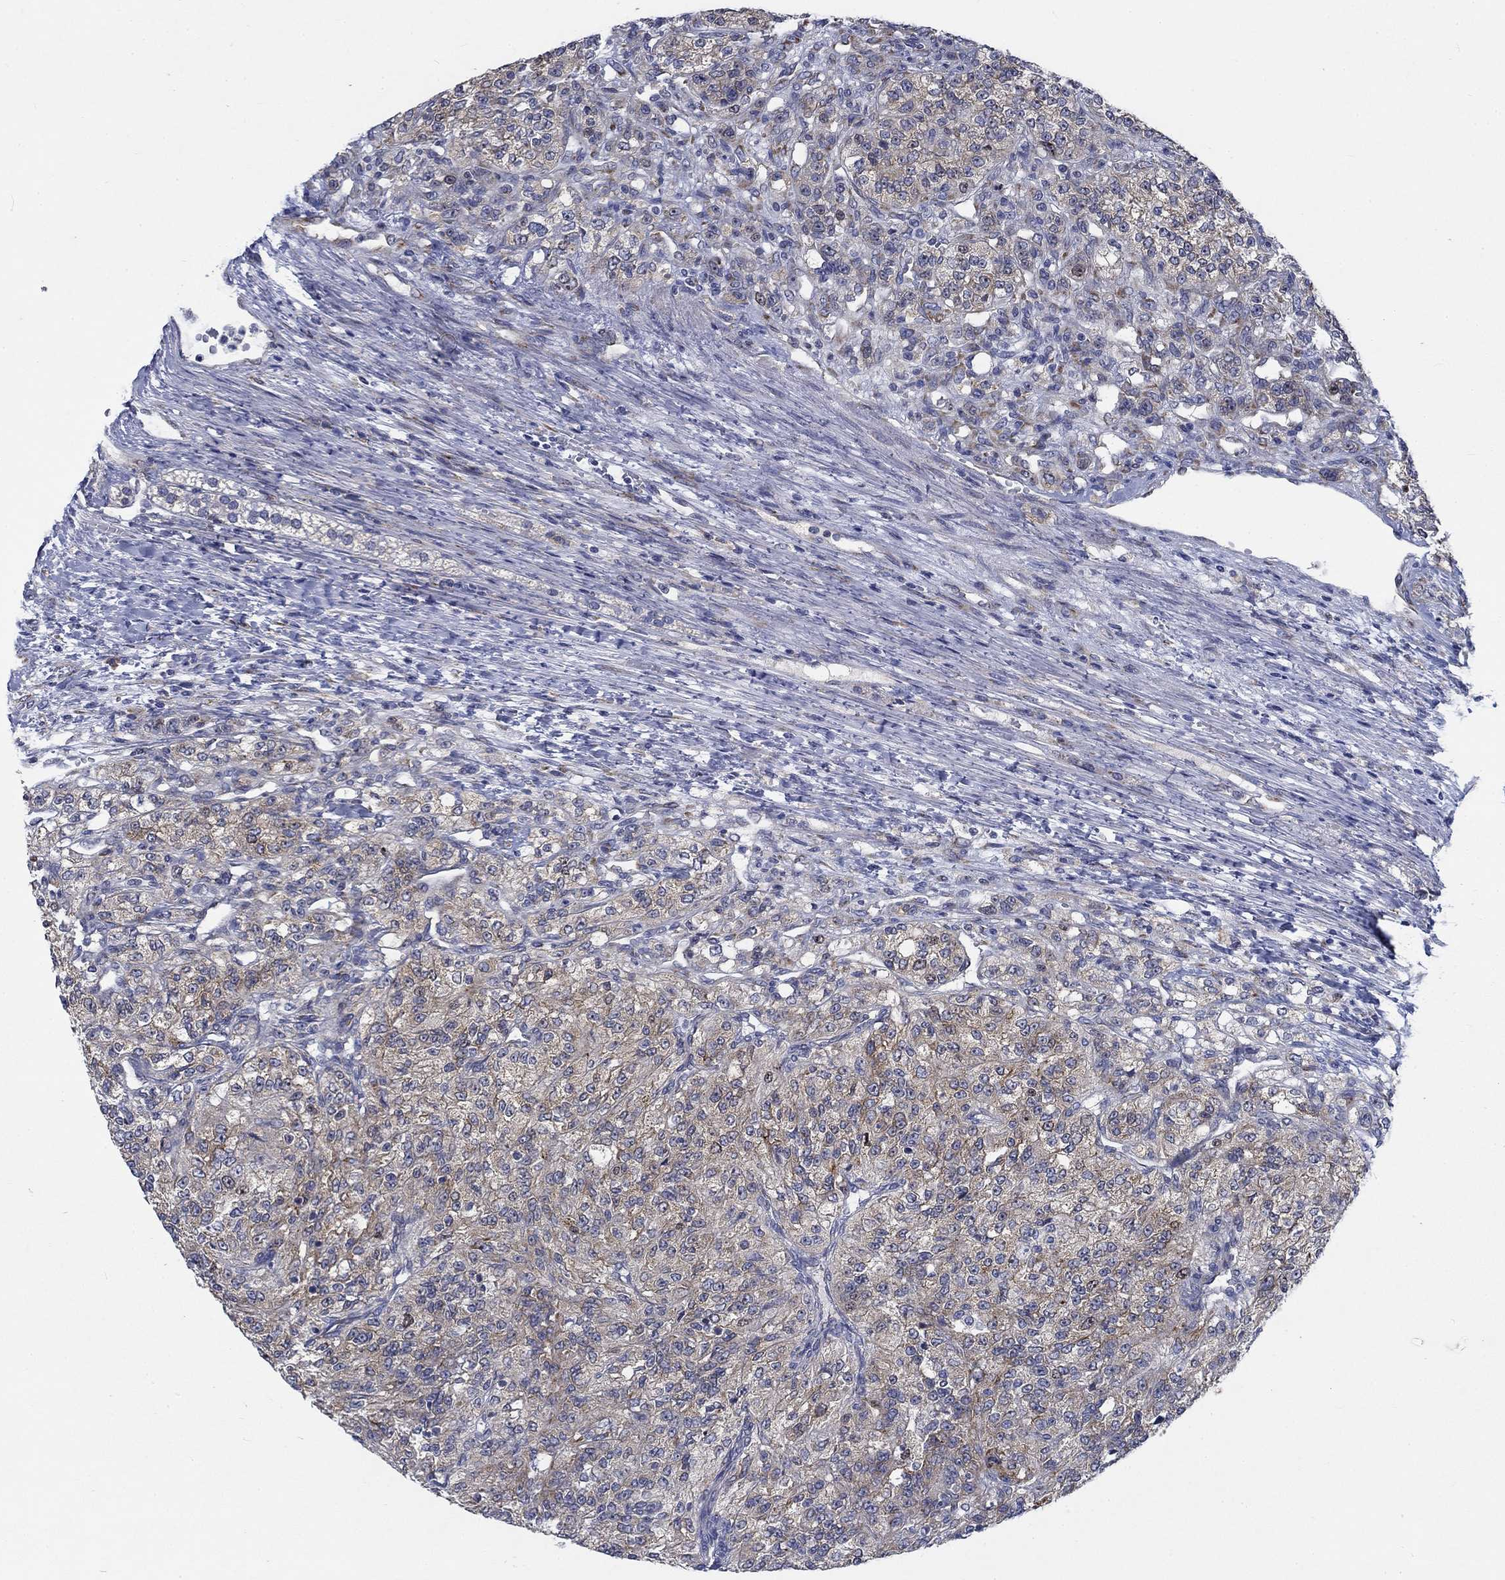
{"staining": {"intensity": "weak", "quantity": ">75%", "location": "cytoplasmic/membranous"}, "tissue": "renal cancer", "cell_type": "Tumor cells", "image_type": "cancer", "snomed": [{"axis": "morphology", "description": "Adenocarcinoma, NOS"}, {"axis": "topography", "description": "Kidney"}], "caption": "Renal adenocarcinoma tissue displays weak cytoplasmic/membranous expression in about >75% of tumor cells", "gene": "MMP24", "patient": {"sex": "female", "age": 63}}